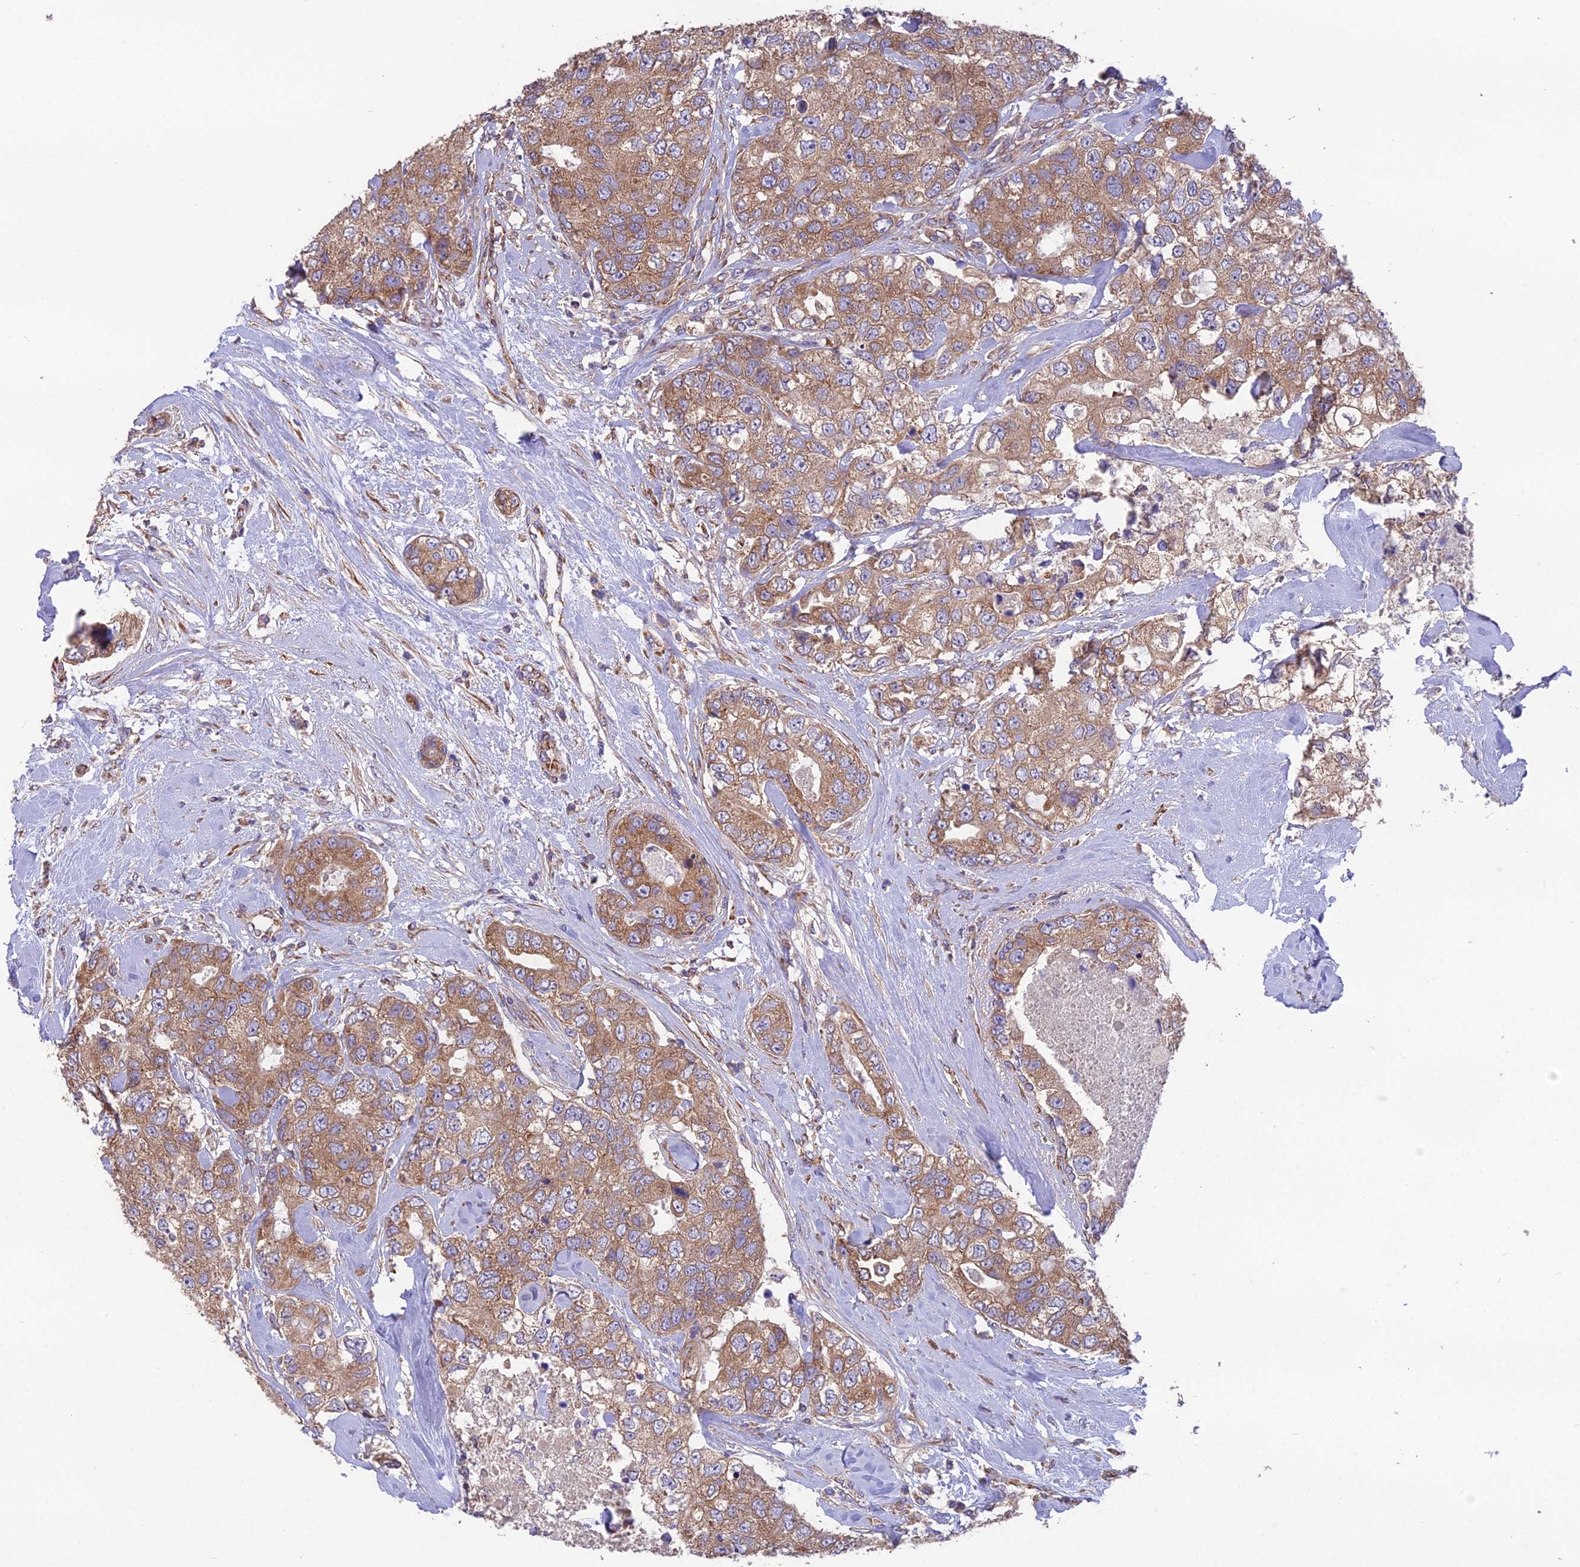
{"staining": {"intensity": "moderate", "quantity": ">75%", "location": "cytoplasmic/membranous"}, "tissue": "breast cancer", "cell_type": "Tumor cells", "image_type": "cancer", "snomed": [{"axis": "morphology", "description": "Duct carcinoma"}, {"axis": "topography", "description": "Breast"}], "caption": "Tumor cells show moderate cytoplasmic/membranous expression in approximately >75% of cells in breast intraductal carcinoma. (brown staining indicates protein expression, while blue staining denotes nuclei).", "gene": "BLOC1S4", "patient": {"sex": "female", "age": 62}}